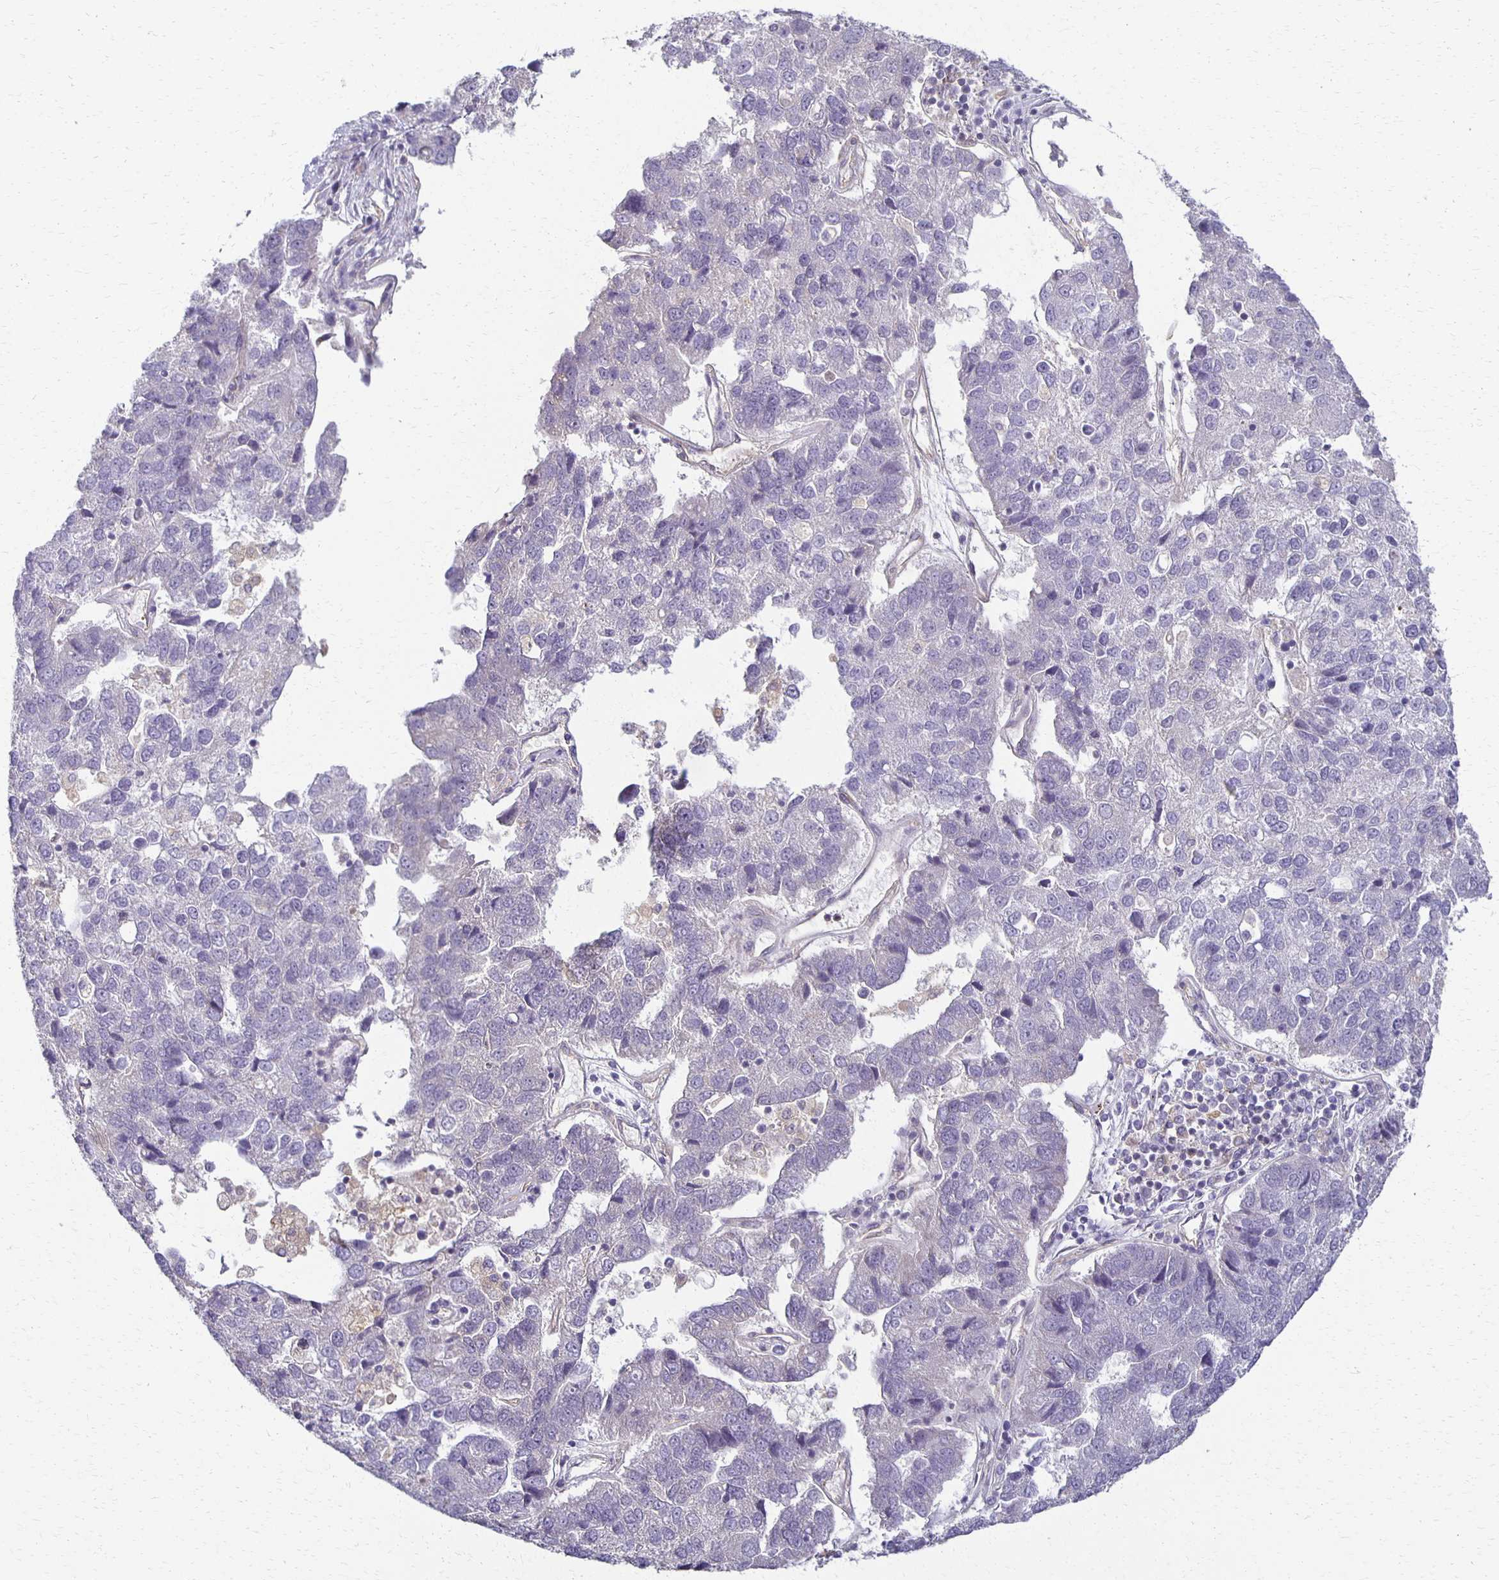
{"staining": {"intensity": "negative", "quantity": "none", "location": "none"}, "tissue": "pancreatic cancer", "cell_type": "Tumor cells", "image_type": "cancer", "snomed": [{"axis": "morphology", "description": "Adenocarcinoma, NOS"}, {"axis": "topography", "description": "Pancreas"}], "caption": "A photomicrograph of human pancreatic cancer is negative for staining in tumor cells. Brightfield microscopy of immunohistochemistry (IHC) stained with DAB (brown) and hematoxylin (blue), captured at high magnification.", "gene": "GPX4", "patient": {"sex": "female", "age": 61}}